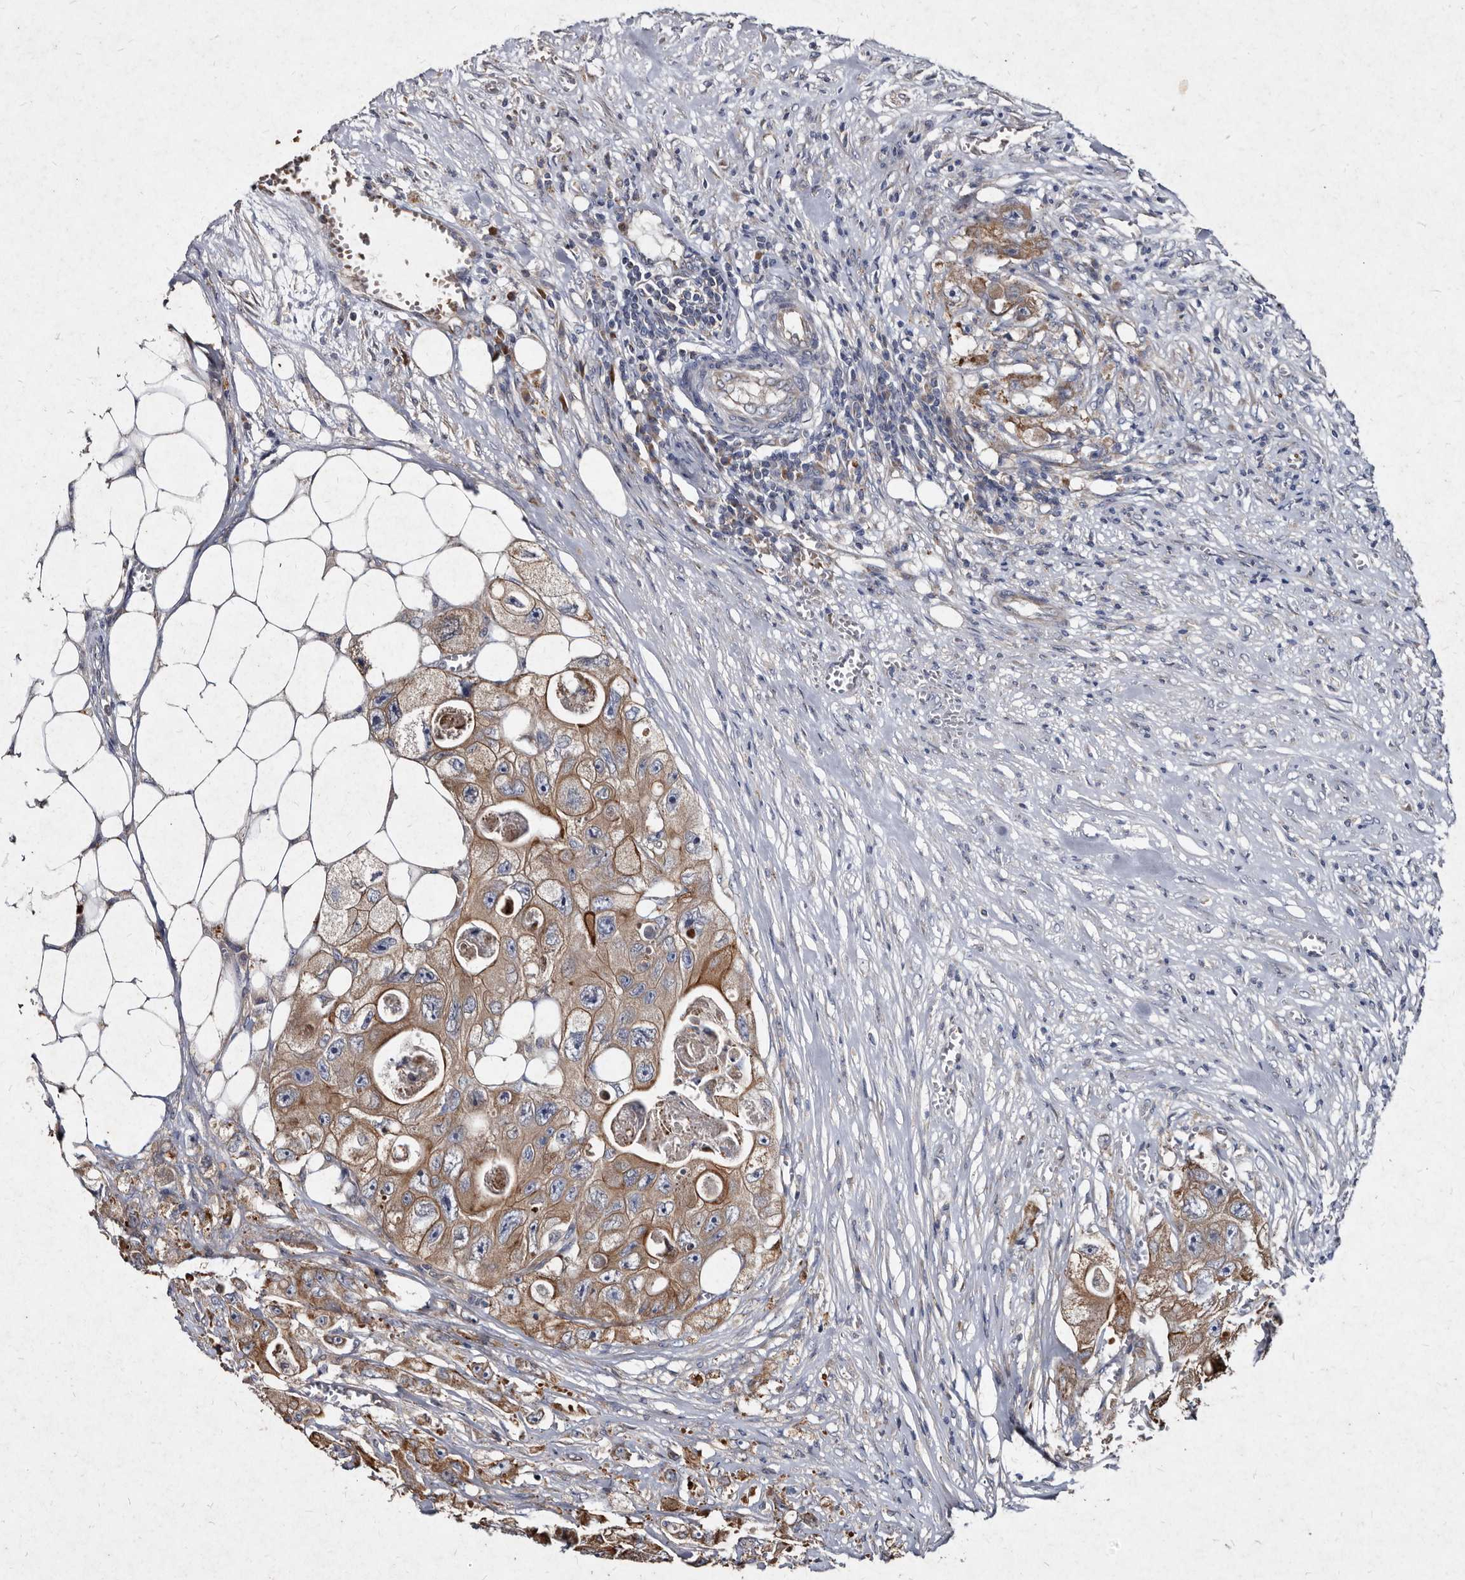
{"staining": {"intensity": "moderate", "quantity": ">75%", "location": "cytoplasmic/membranous"}, "tissue": "colorectal cancer", "cell_type": "Tumor cells", "image_type": "cancer", "snomed": [{"axis": "morphology", "description": "Adenocarcinoma, NOS"}, {"axis": "topography", "description": "Colon"}], "caption": "Adenocarcinoma (colorectal) was stained to show a protein in brown. There is medium levels of moderate cytoplasmic/membranous expression in approximately >75% of tumor cells. Immunohistochemistry (ihc) stains the protein of interest in brown and the nuclei are stained blue.", "gene": "YPEL3", "patient": {"sex": "female", "age": 46}}